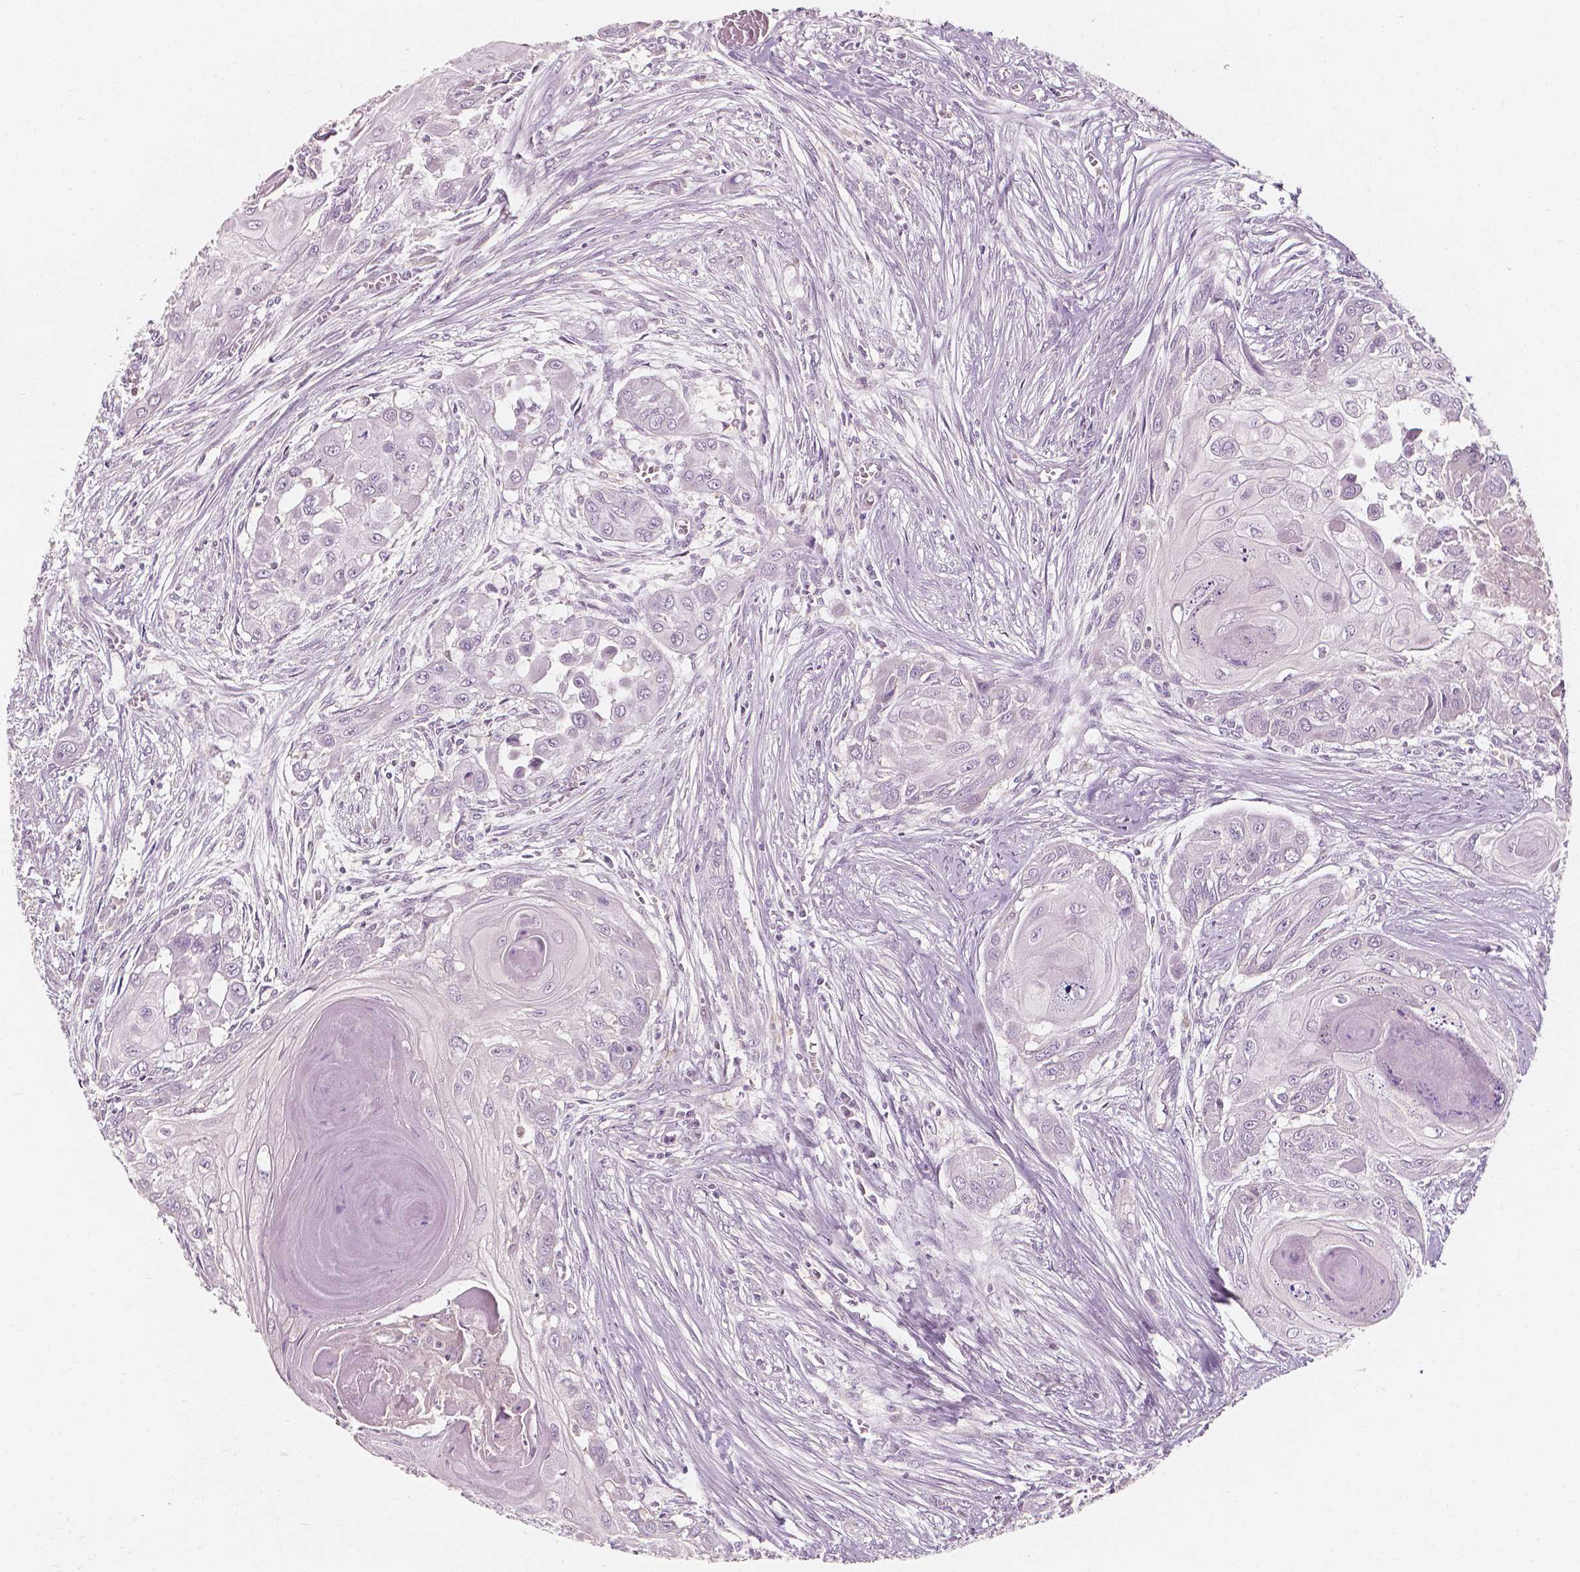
{"staining": {"intensity": "negative", "quantity": "none", "location": "none"}, "tissue": "head and neck cancer", "cell_type": "Tumor cells", "image_type": "cancer", "snomed": [{"axis": "morphology", "description": "Squamous cell carcinoma, NOS"}, {"axis": "topography", "description": "Oral tissue"}, {"axis": "topography", "description": "Head-Neck"}], "caption": "Tumor cells are negative for protein expression in human squamous cell carcinoma (head and neck).", "gene": "SHPK", "patient": {"sex": "male", "age": 71}}